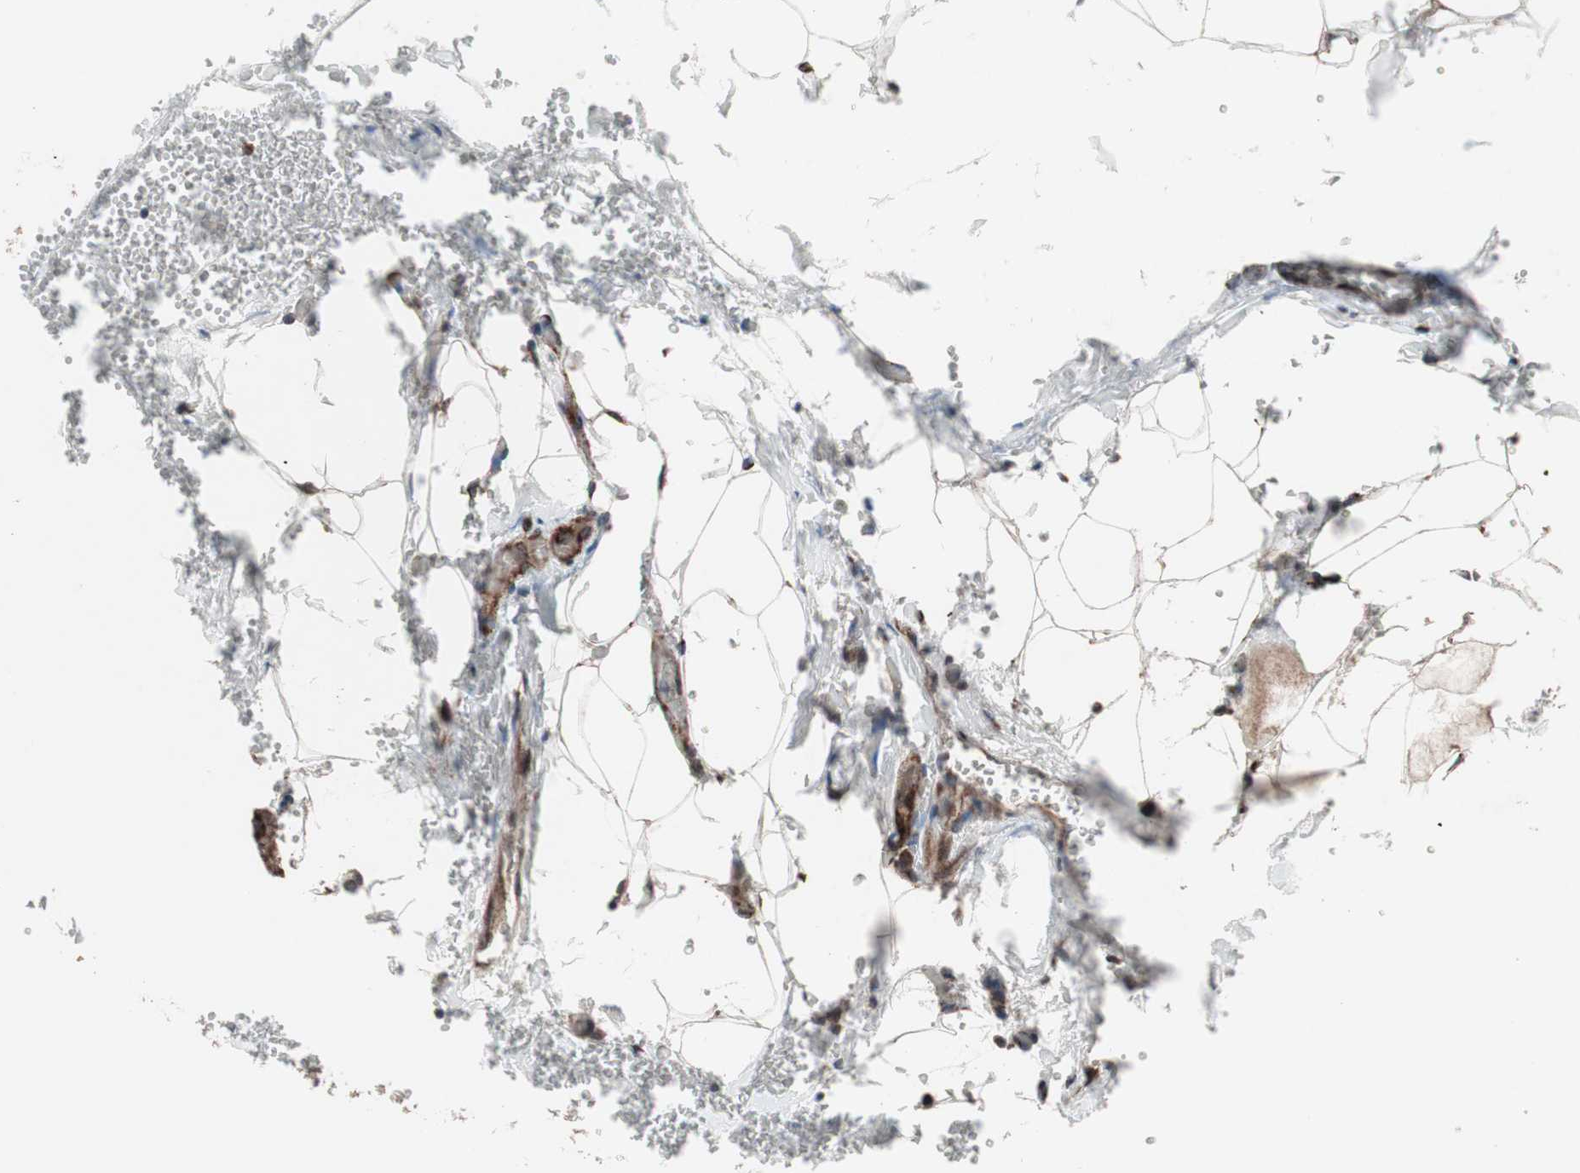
{"staining": {"intensity": "strong", "quantity": ">75%", "location": "cytoplasmic/membranous"}, "tissue": "pancreas", "cell_type": "Exocrine glandular cells", "image_type": "normal", "snomed": [{"axis": "morphology", "description": "Normal tissue, NOS"}, {"axis": "topography", "description": "Pancreas"}], "caption": "Immunohistochemical staining of normal pancreas shows strong cytoplasmic/membranous protein positivity in about >75% of exocrine glandular cells. (Stains: DAB (3,3'-diaminobenzidine) in brown, nuclei in blue, Microscopy: brightfield microscopy at high magnification).", "gene": "CCL14", "patient": {"sex": "female", "age": 35}}